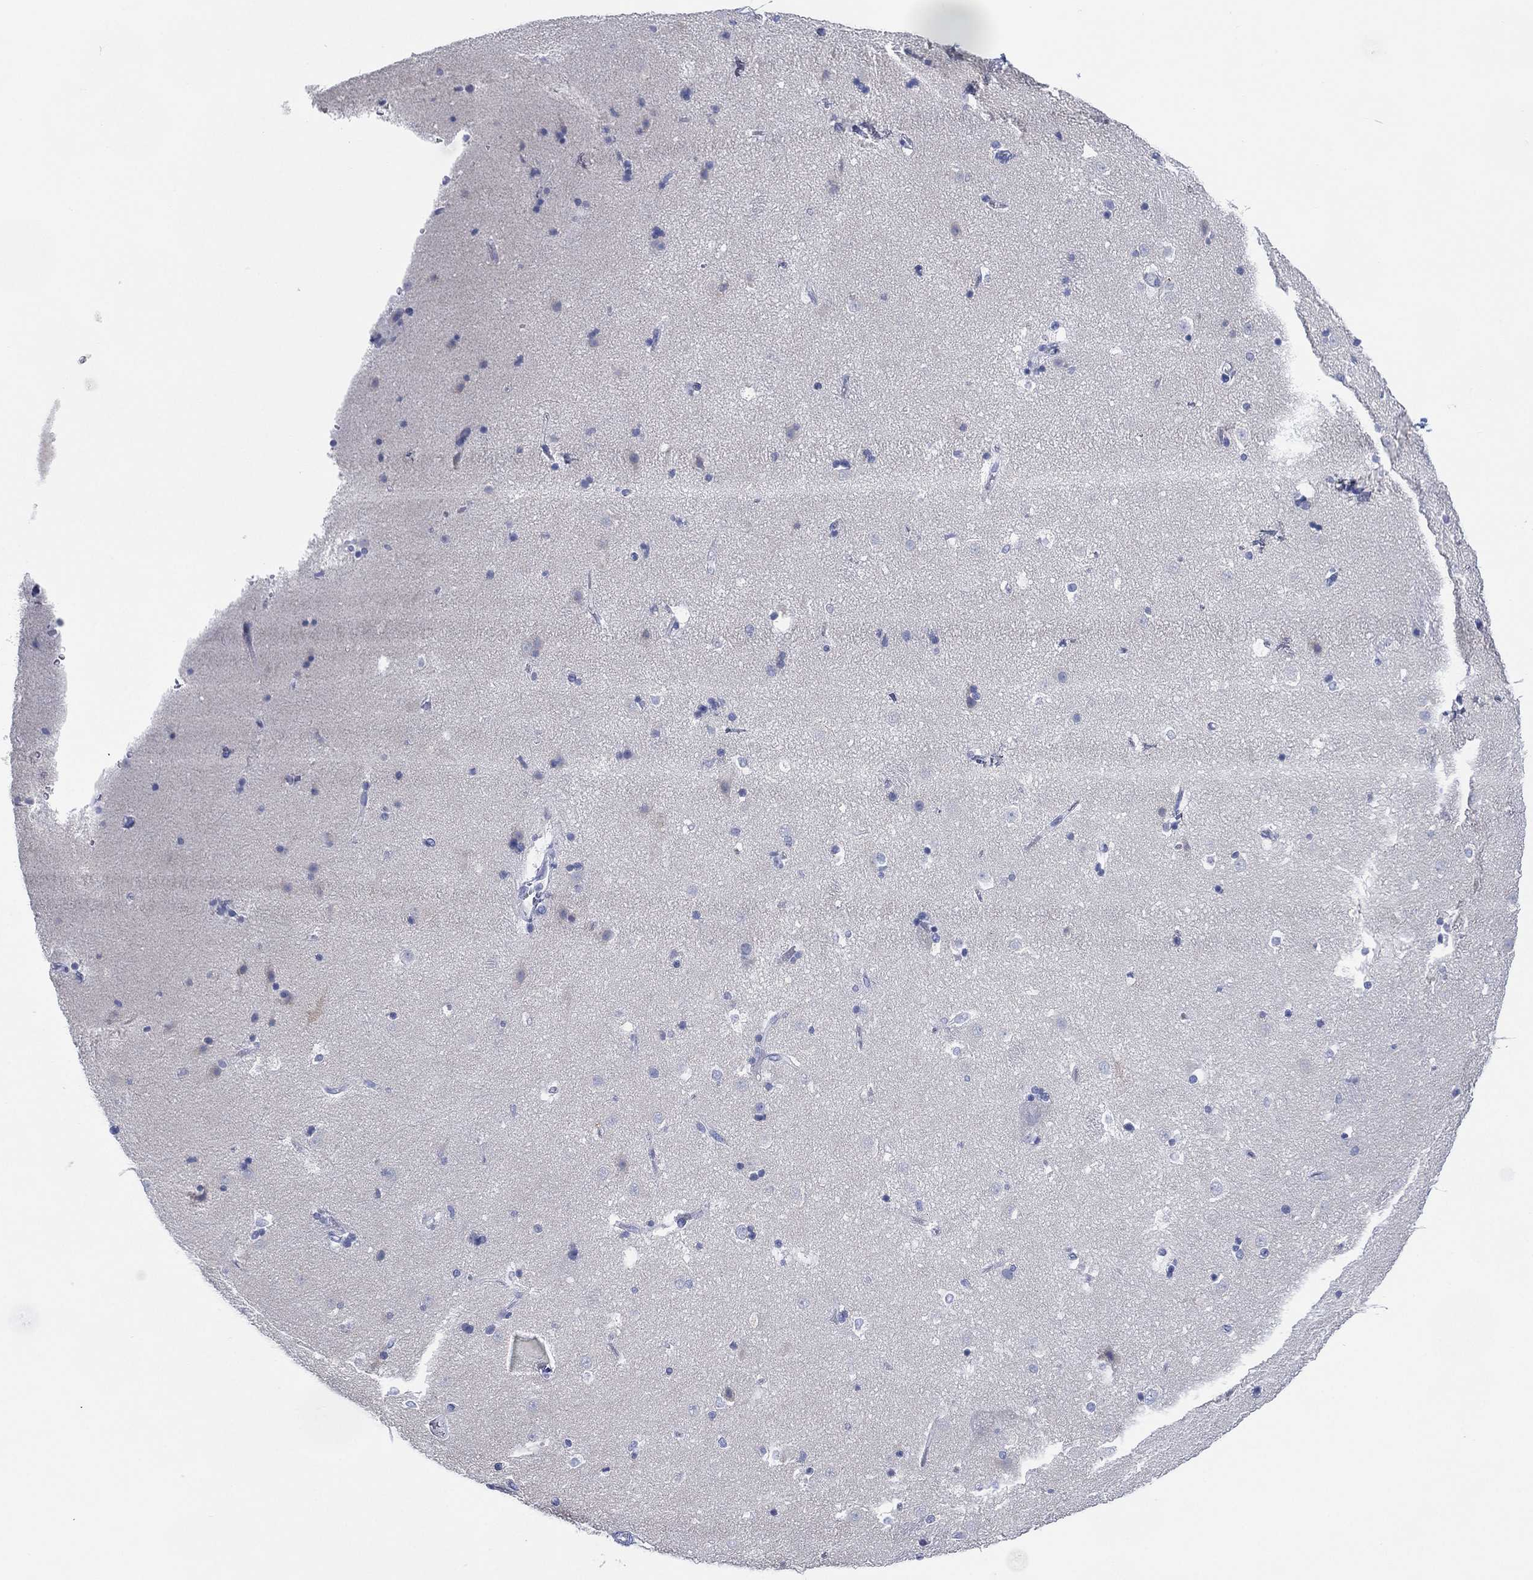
{"staining": {"intensity": "negative", "quantity": "none", "location": "none"}, "tissue": "caudate", "cell_type": "Glial cells", "image_type": "normal", "snomed": [{"axis": "morphology", "description": "Normal tissue, NOS"}, {"axis": "topography", "description": "Lateral ventricle wall"}], "caption": "Caudate stained for a protein using IHC shows no expression glial cells.", "gene": "ADAD2", "patient": {"sex": "male", "age": 51}}